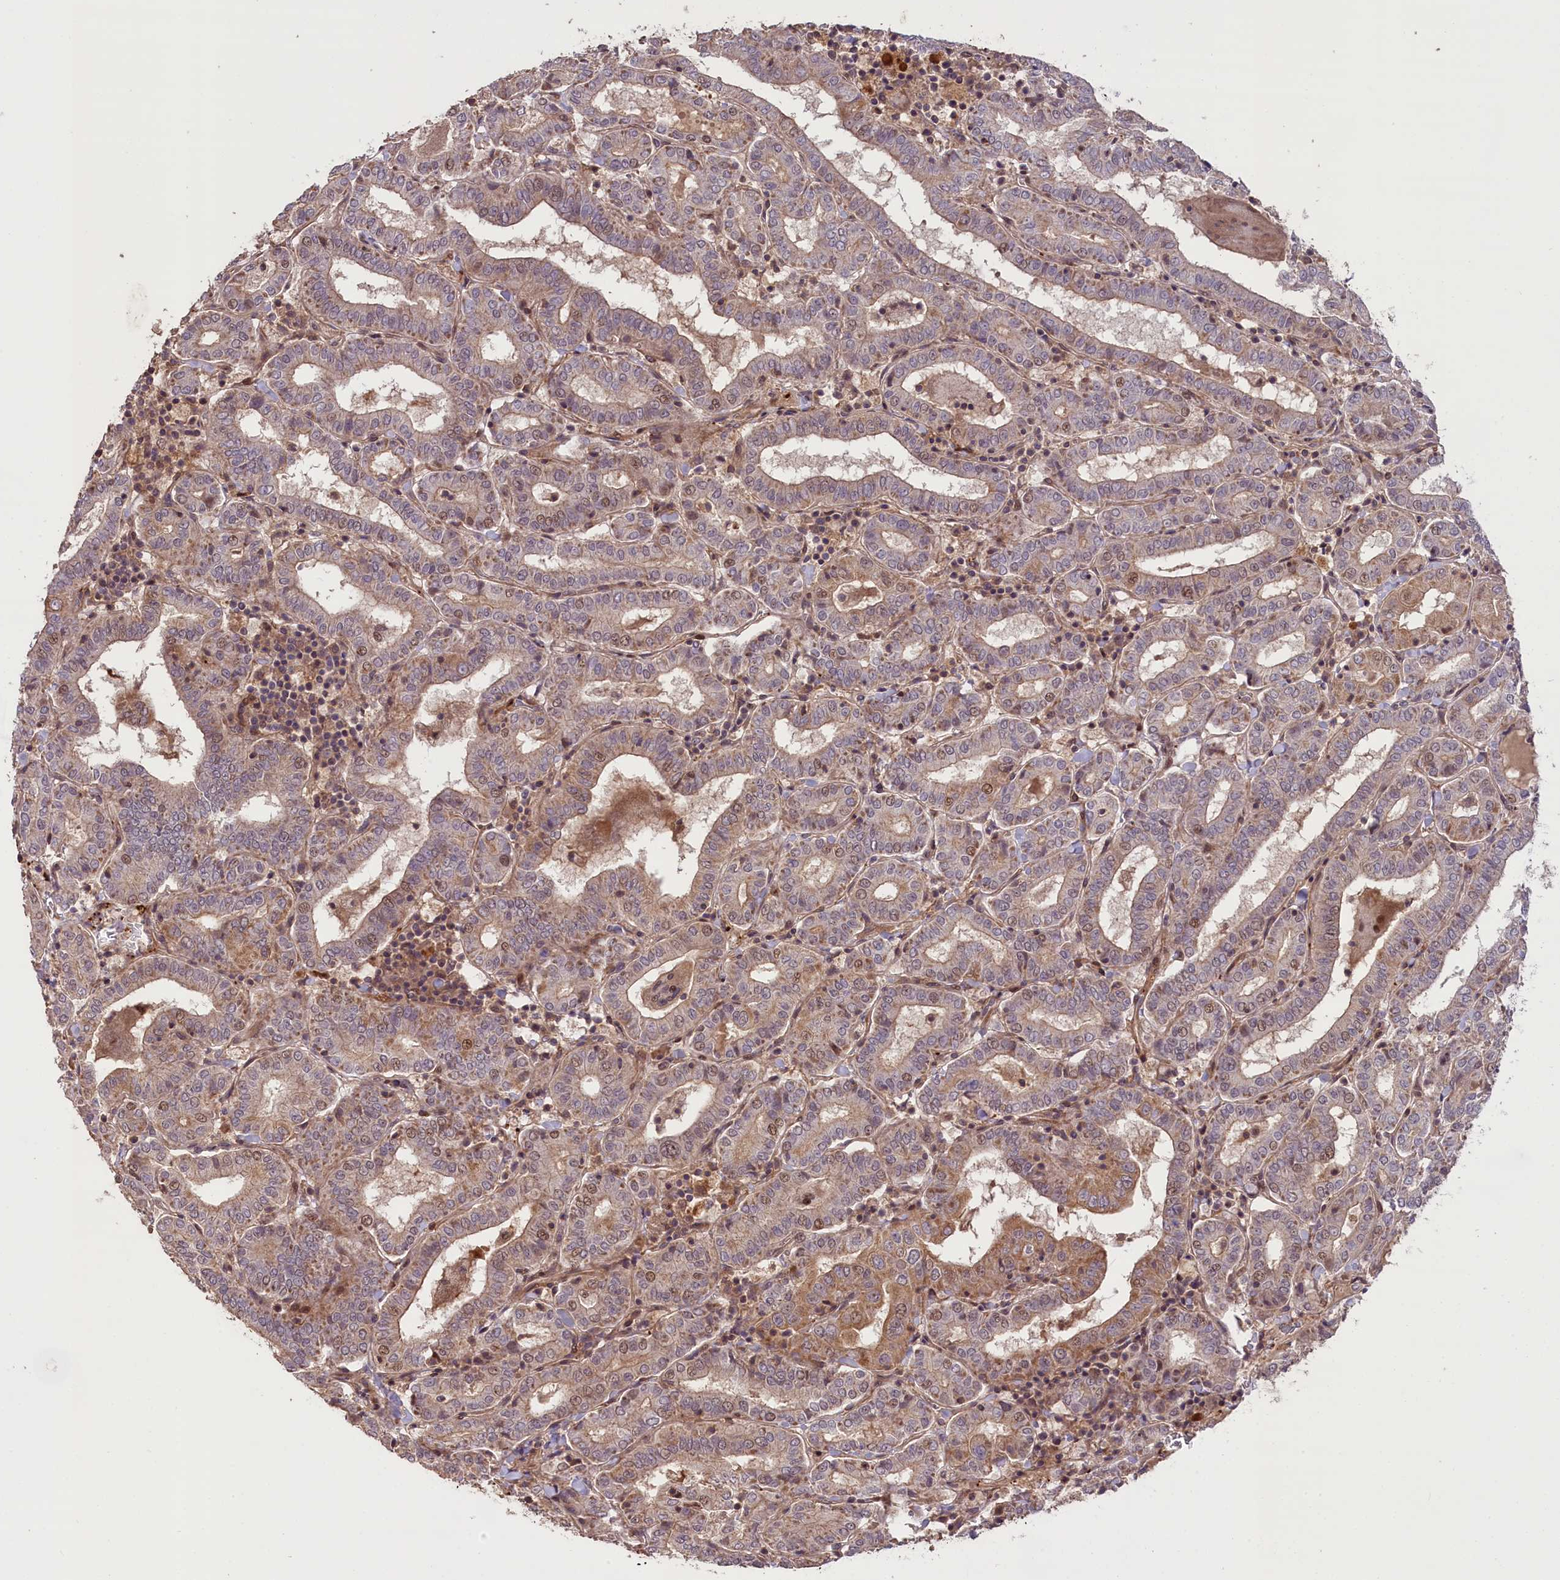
{"staining": {"intensity": "moderate", "quantity": "<25%", "location": "cytoplasmic/membranous,nuclear"}, "tissue": "thyroid cancer", "cell_type": "Tumor cells", "image_type": "cancer", "snomed": [{"axis": "morphology", "description": "Papillary adenocarcinoma, NOS"}, {"axis": "topography", "description": "Thyroid gland"}], "caption": "Brown immunohistochemical staining in thyroid papillary adenocarcinoma reveals moderate cytoplasmic/membranous and nuclear staining in about <25% of tumor cells.", "gene": "FUZ", "patient": {"sex": "female", "age": 72}}